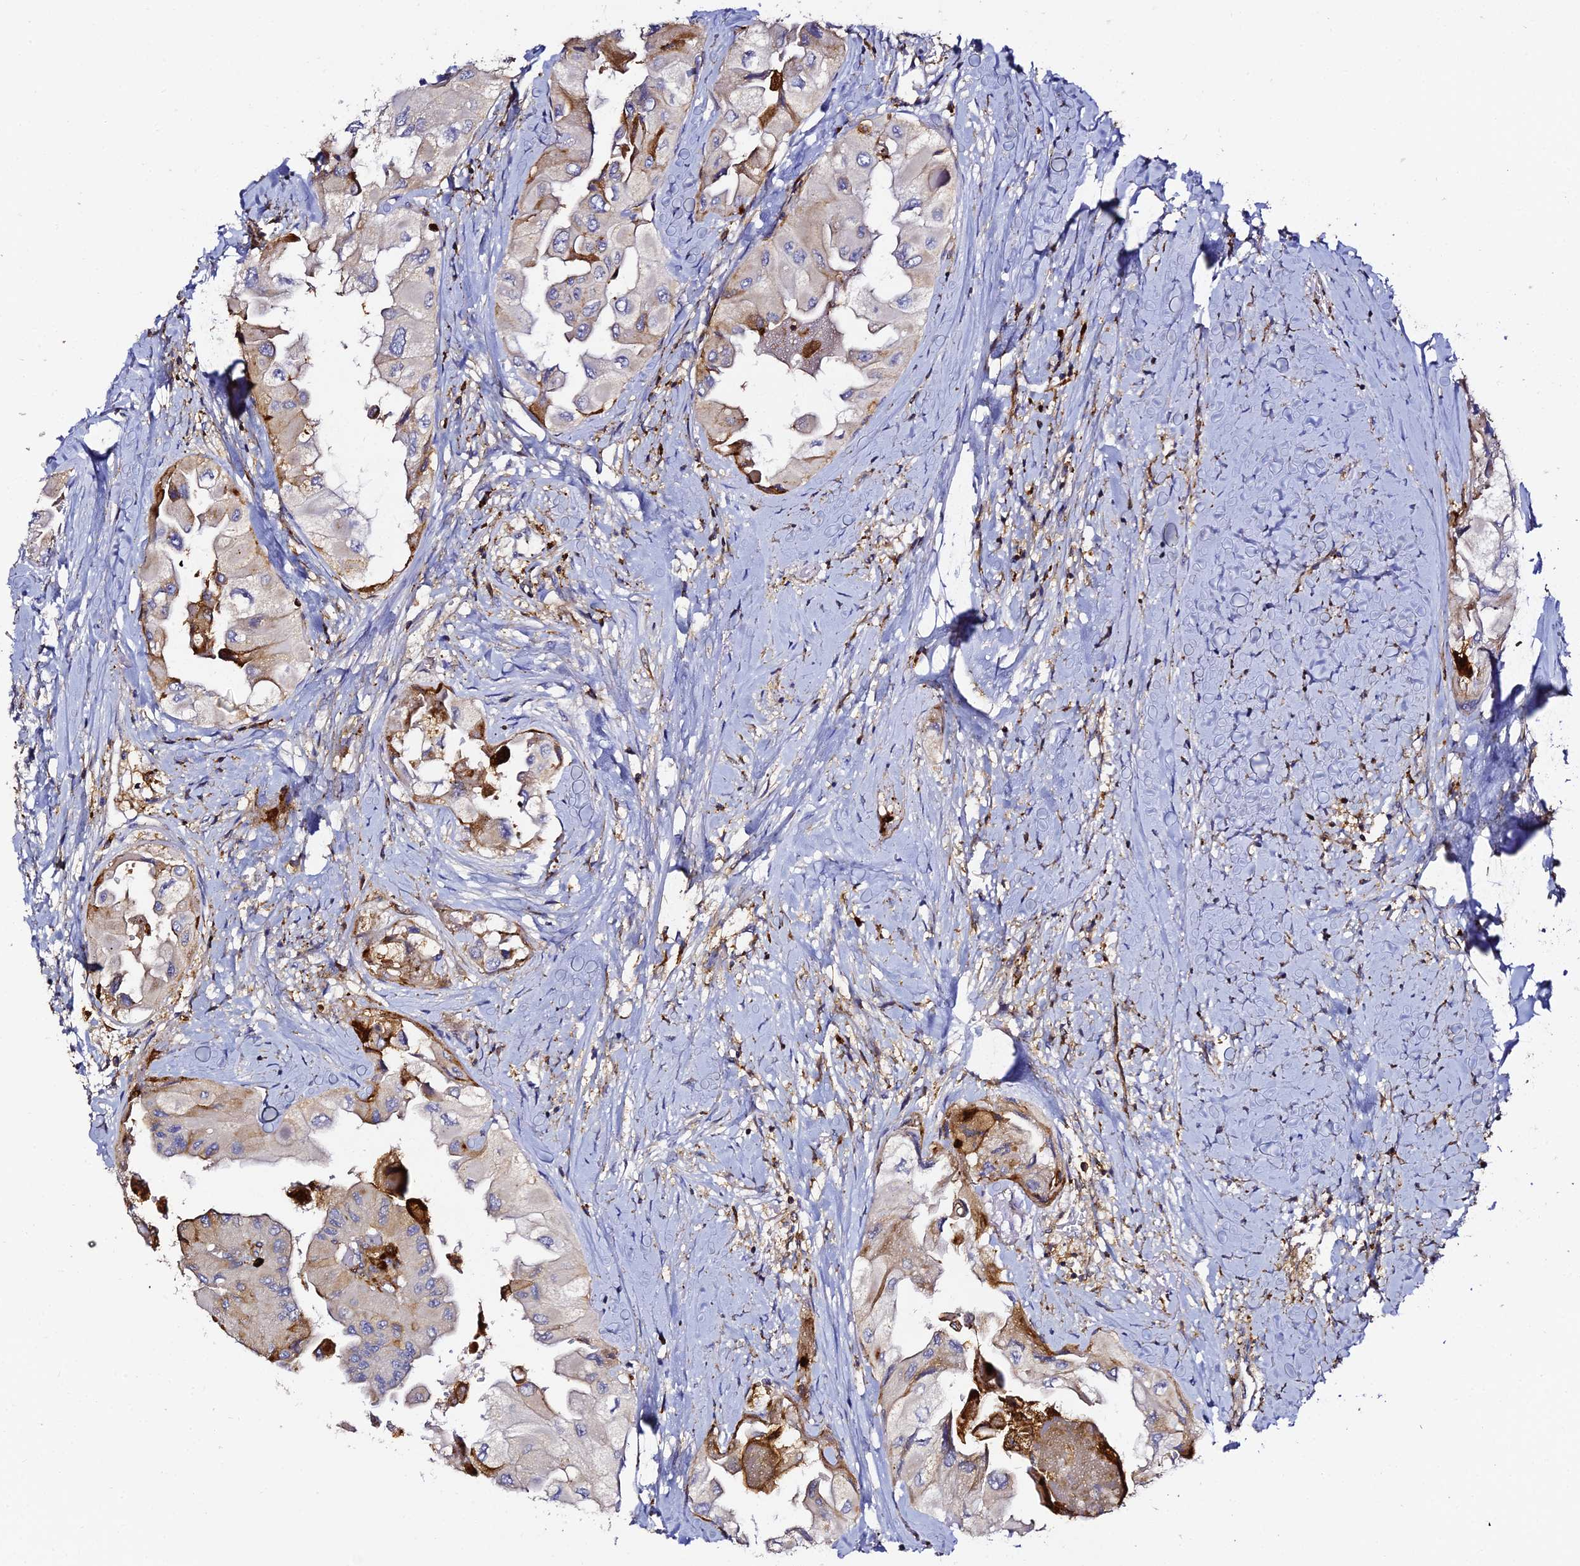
{"staining": {"intensity": "strong", "quantity": "<25%", "location": "cytoplasmic/membranous"}, "tissue": "thyroid cancer", "cell_type": "Tumor cells", "image_type": "cancer", "snomed": [{"axis": "morphology", "description": "Normal tissue, NOS"}, {"axis": "morphology", "description": "Papillary adenocarcinoma, NOS"}, {"axis": "topography", "description": "Thyroid gland"}], "caption": "Immunohistochemical staining of thyroid cancer (papillary adenocarcinoma) displays strong cytoplasmic/membranous protein expression in about <25% of tumor cells.", "gene": "TRPV2", "patient": {"sex": "female", "age": 59}}